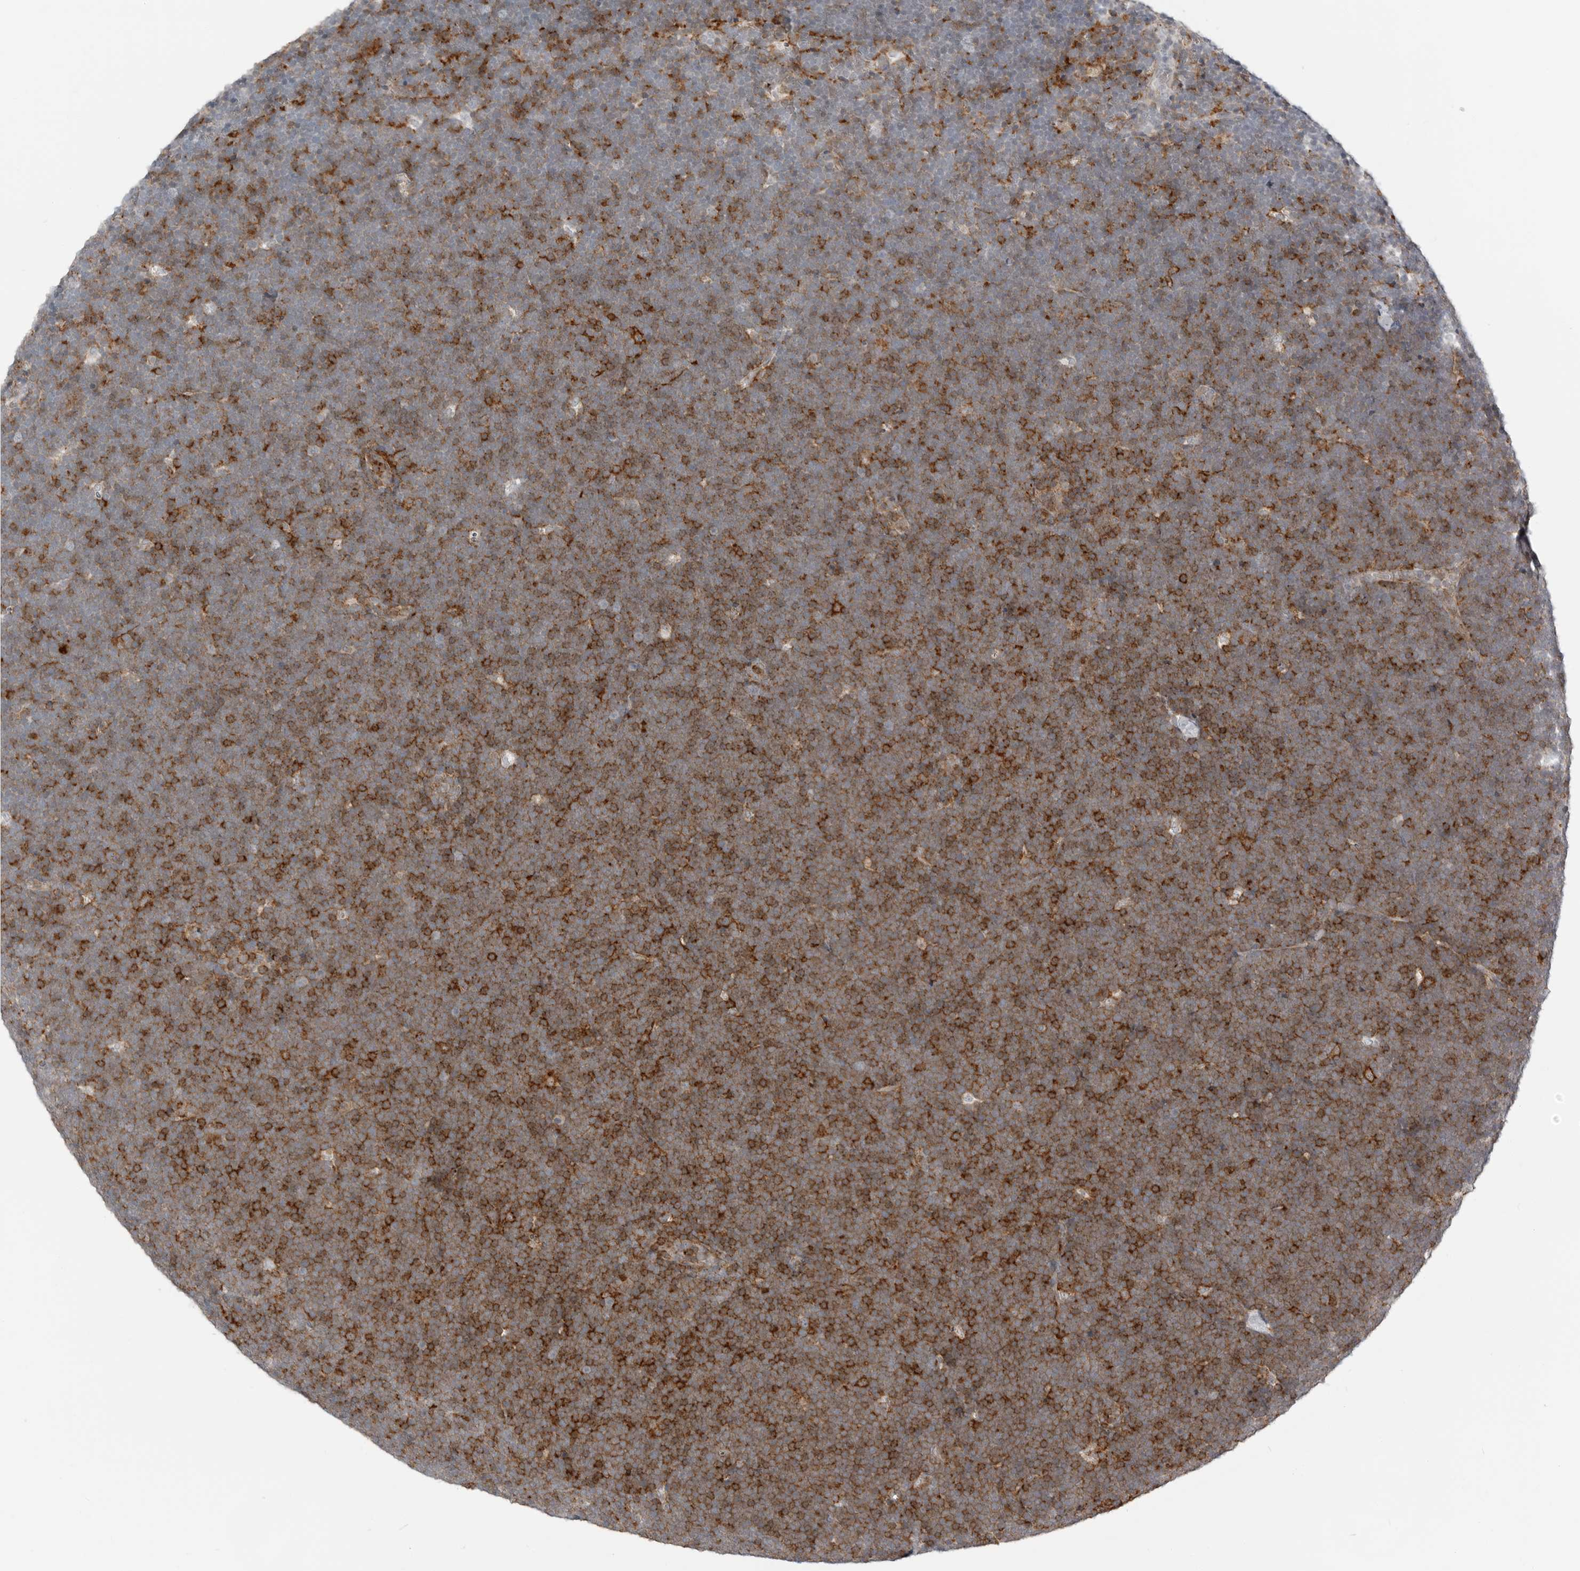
{"staining": {"intensity": "strong", "quantity": ">75%", "location": "cytoplasmic/membranous"}, "tissue": "lymphoma", "cell_type": "Tumor cells", "image_type": "cancer", "snomed": [{"axis": "morphology", "description": "Malignant lymphoma, non-Hodgkin's type, High grade"}, {"axis": "topography", "description": "Lymph node"}], "caption": "The immunohistochemical stain labels strong cytoplasmic/membranous expression in tumor cells of lymphoma tissue. The protein is shown in brown color, while the nuclei are stained blue.", "gene": "LEFTY2", "patient": {"sex": "male", "age": 13}}